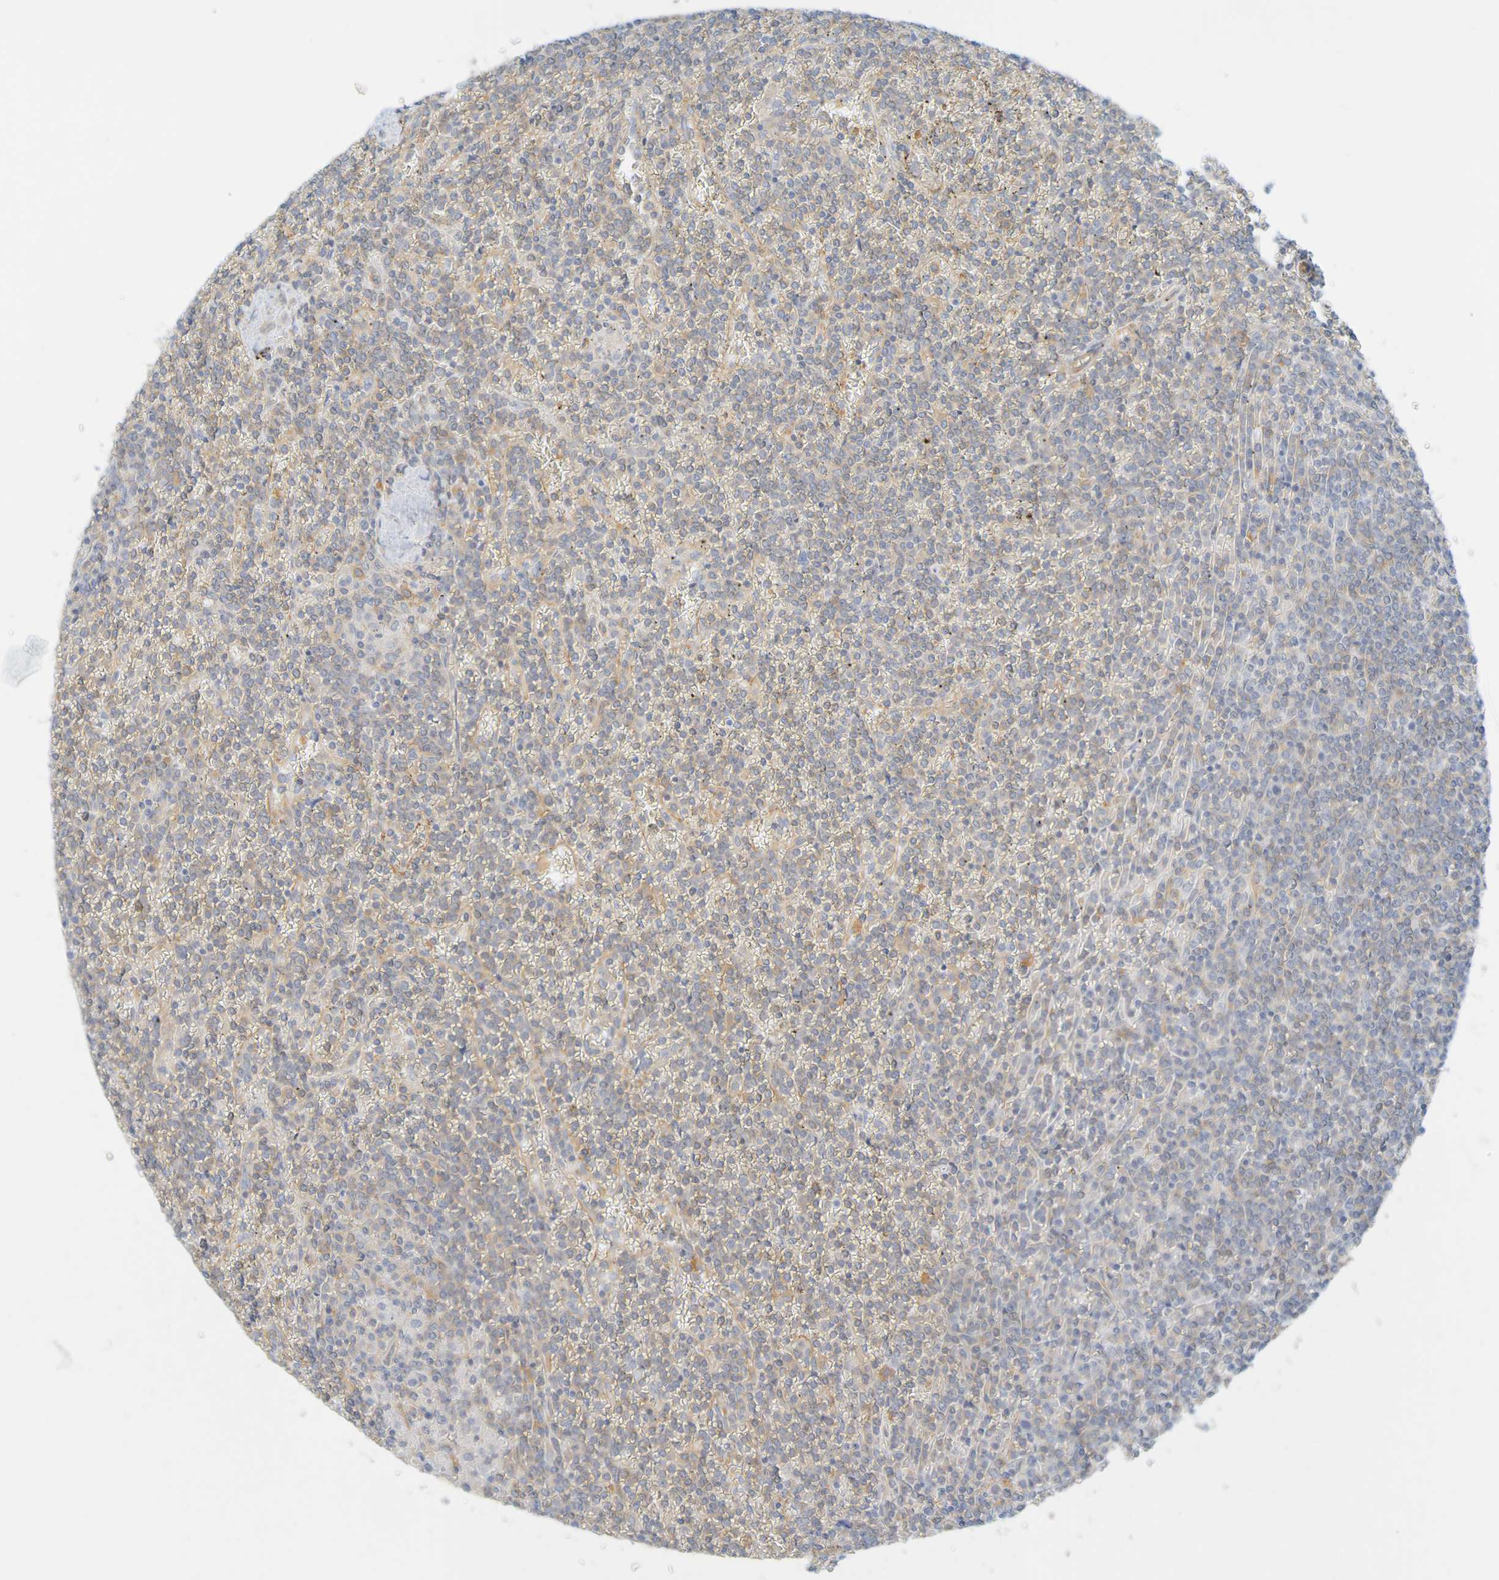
{"staining": {"intensity": "weak", "quantity": ">75%", "location": "cytoplasmic/membranous"}, "tissue": "lymphoma", "cell_type": "Tumor cells", "image_type": "cancer", "snomed": [{"axis": "morphology", "description": "Malignant lymphoma, non-Hodgkin's type, Low grade"}, {"axis": "topography", "description": "Spleen"}], "caption": "Lymphoma stained for a protein reveals weak cytoplasmic/membranous positivity in tumor cells. Ihc stains the protein of interest in brown and the nuclei are stained blue.", "gene": "APPL1", "patient": {"sex": "female", "age": 19}}